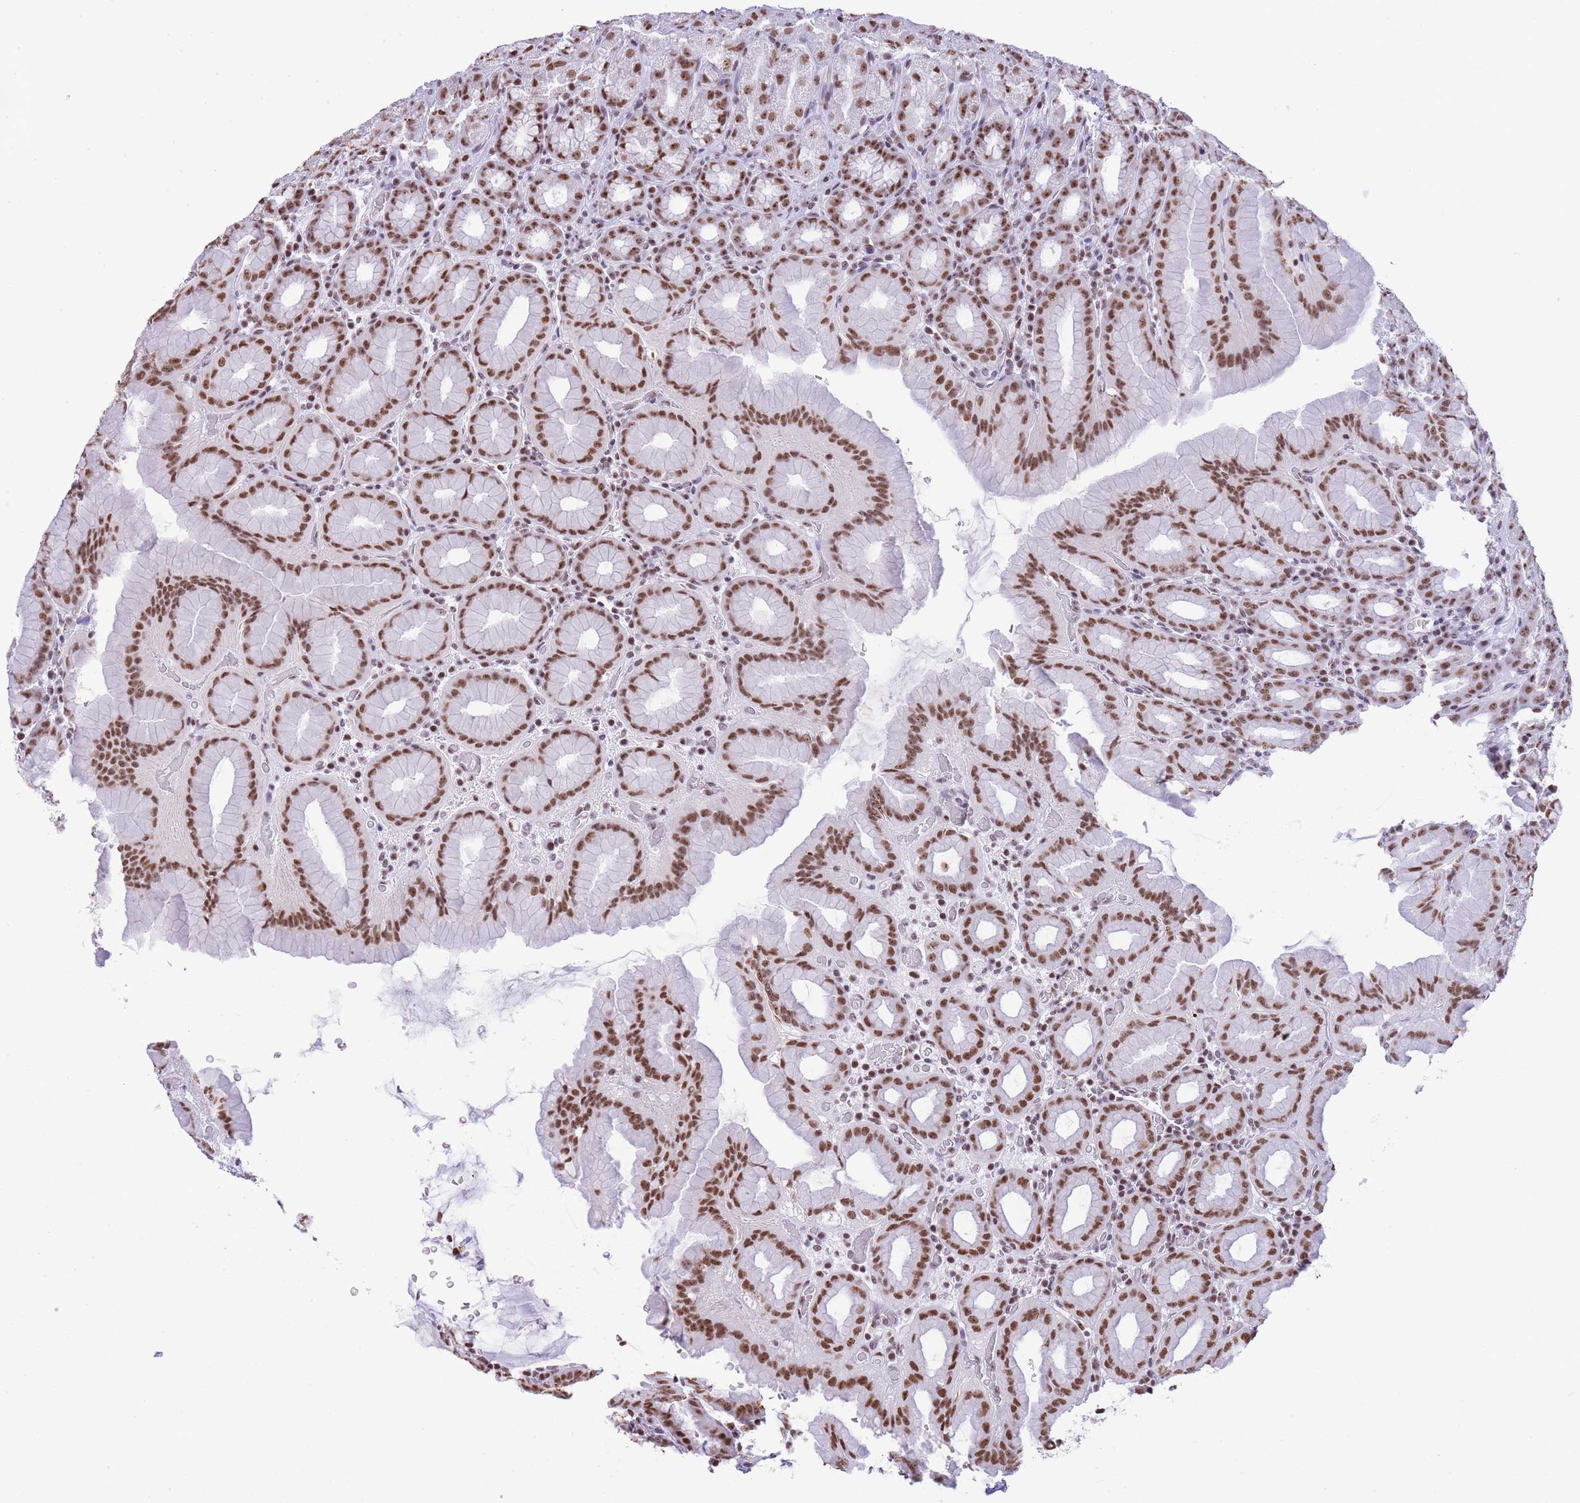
{"staining": {"intensity": "strong", "quantity": ">75%", "location": "nuclear"}, "tissue": "stomach", "cell_type": "Glandular cells", "image_type": "normal", "snomed": [{"axis": "morphology", "description": "Normal tissue, NOS"}, {"axis": "topography", "description": "Stomach, upper"}, {"axis": "topography", "description": "Stomach"}], "caption": "The photomicrograph exhibits a brown stain indicating the presence of a protein in the nuclear of glandular cells in stomach. Immunohistochemistry (ihc) stains the protein in brown and the nuclei are stained blue.", "gene": "EVC2", "patient": {"sex": "male", "age": 68}}